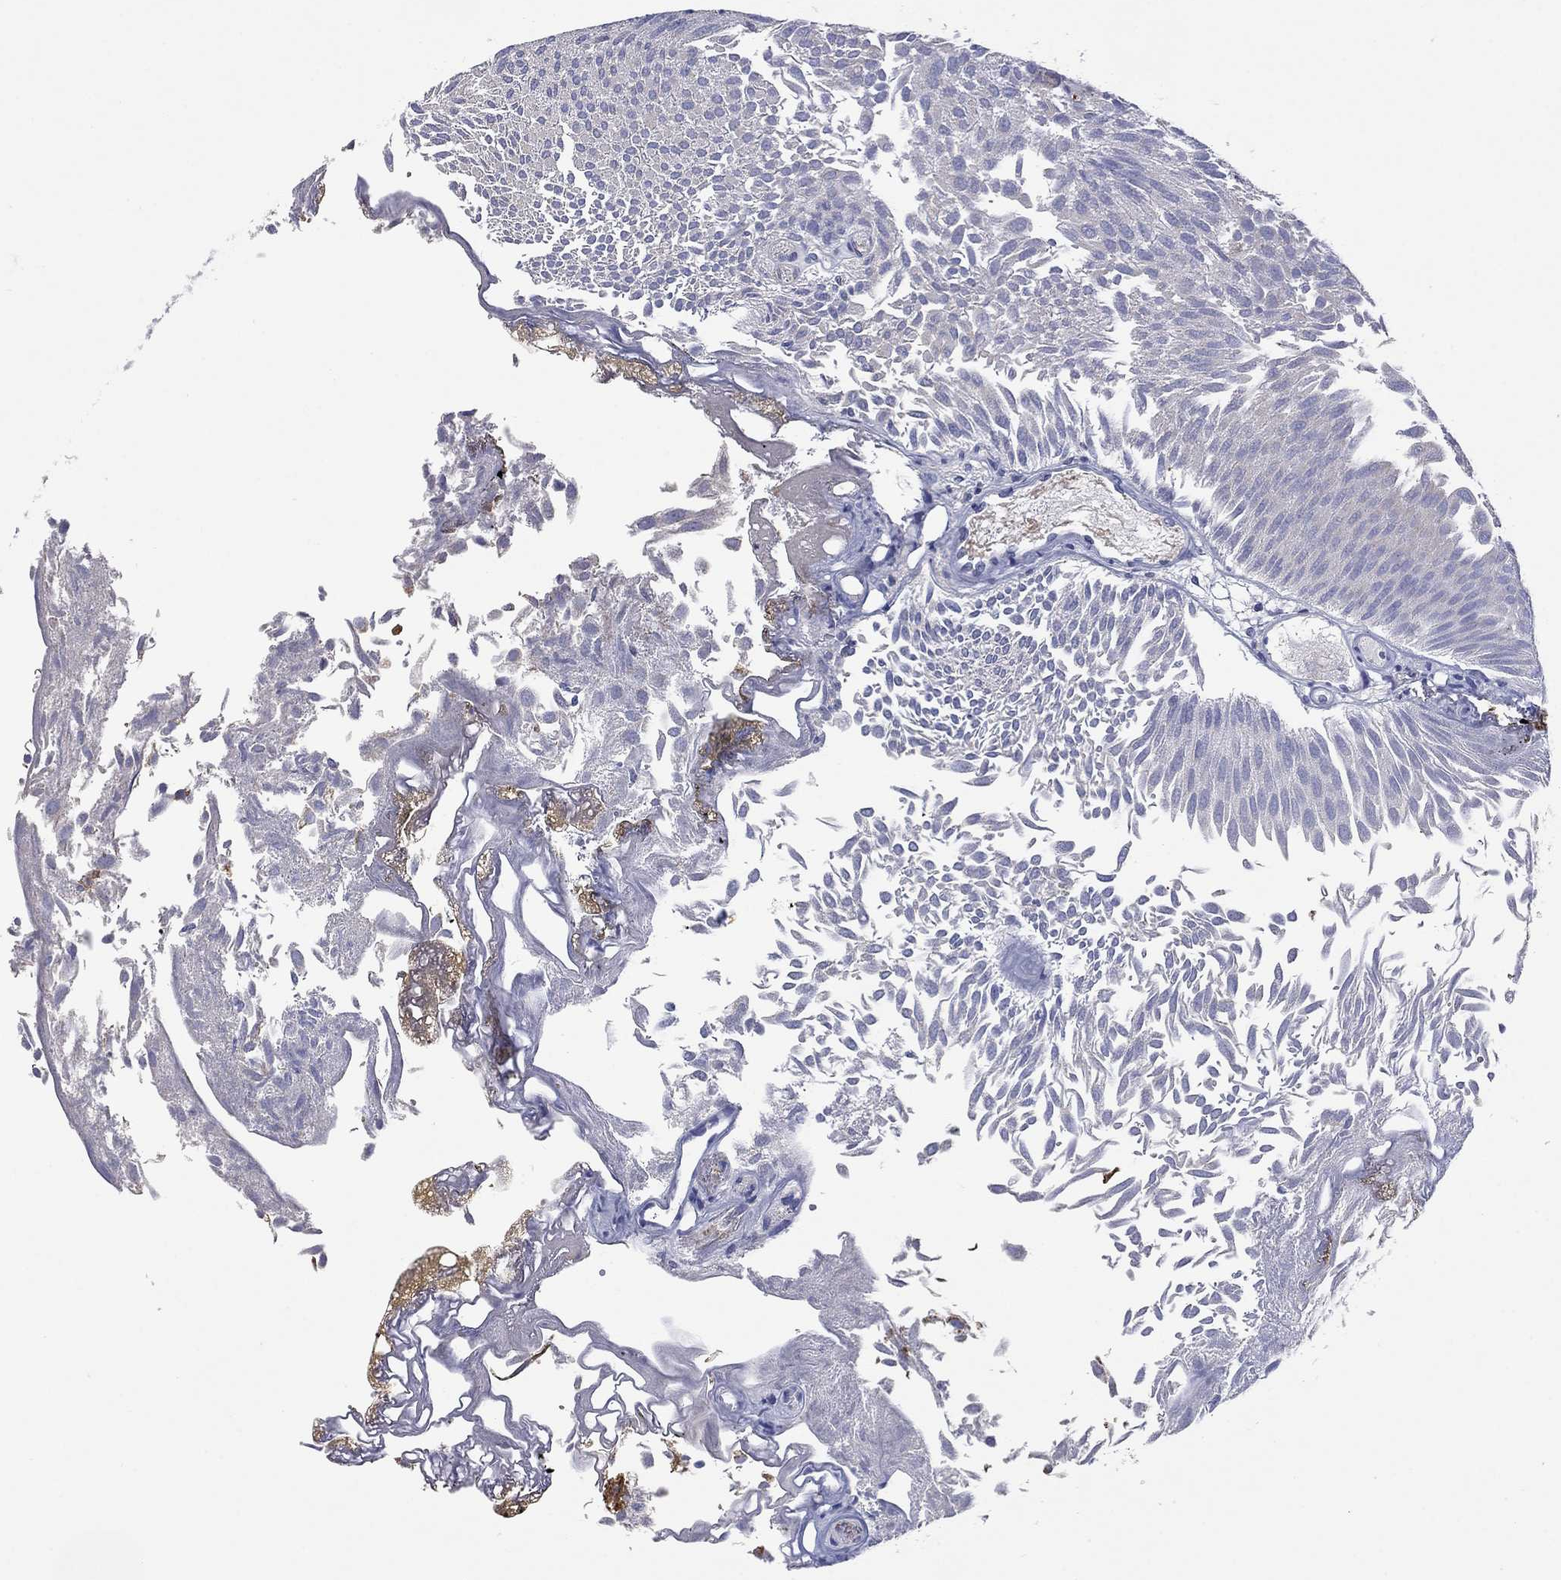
{"staining": {"intensity": "negative", "quantity": "none", "location": "none"}, "tissue": "urothelial cancer", "cell_type": "Tumor cells", "image_type": "cancer", "snomed": [{"axis": "morphology", "description": "Urothelial carcinoma, Low grade"}, {"axis": "topography", "description": "Urinary bladder"}], "caption": "Immunohistochemistry image of neoplastic tissue: low-grade urothelial carcinoma stained with DAB reveals no significant protein staining in tumor cells.", "gene": "HPS5", "patient": {"sex": "male", "age": 52}}